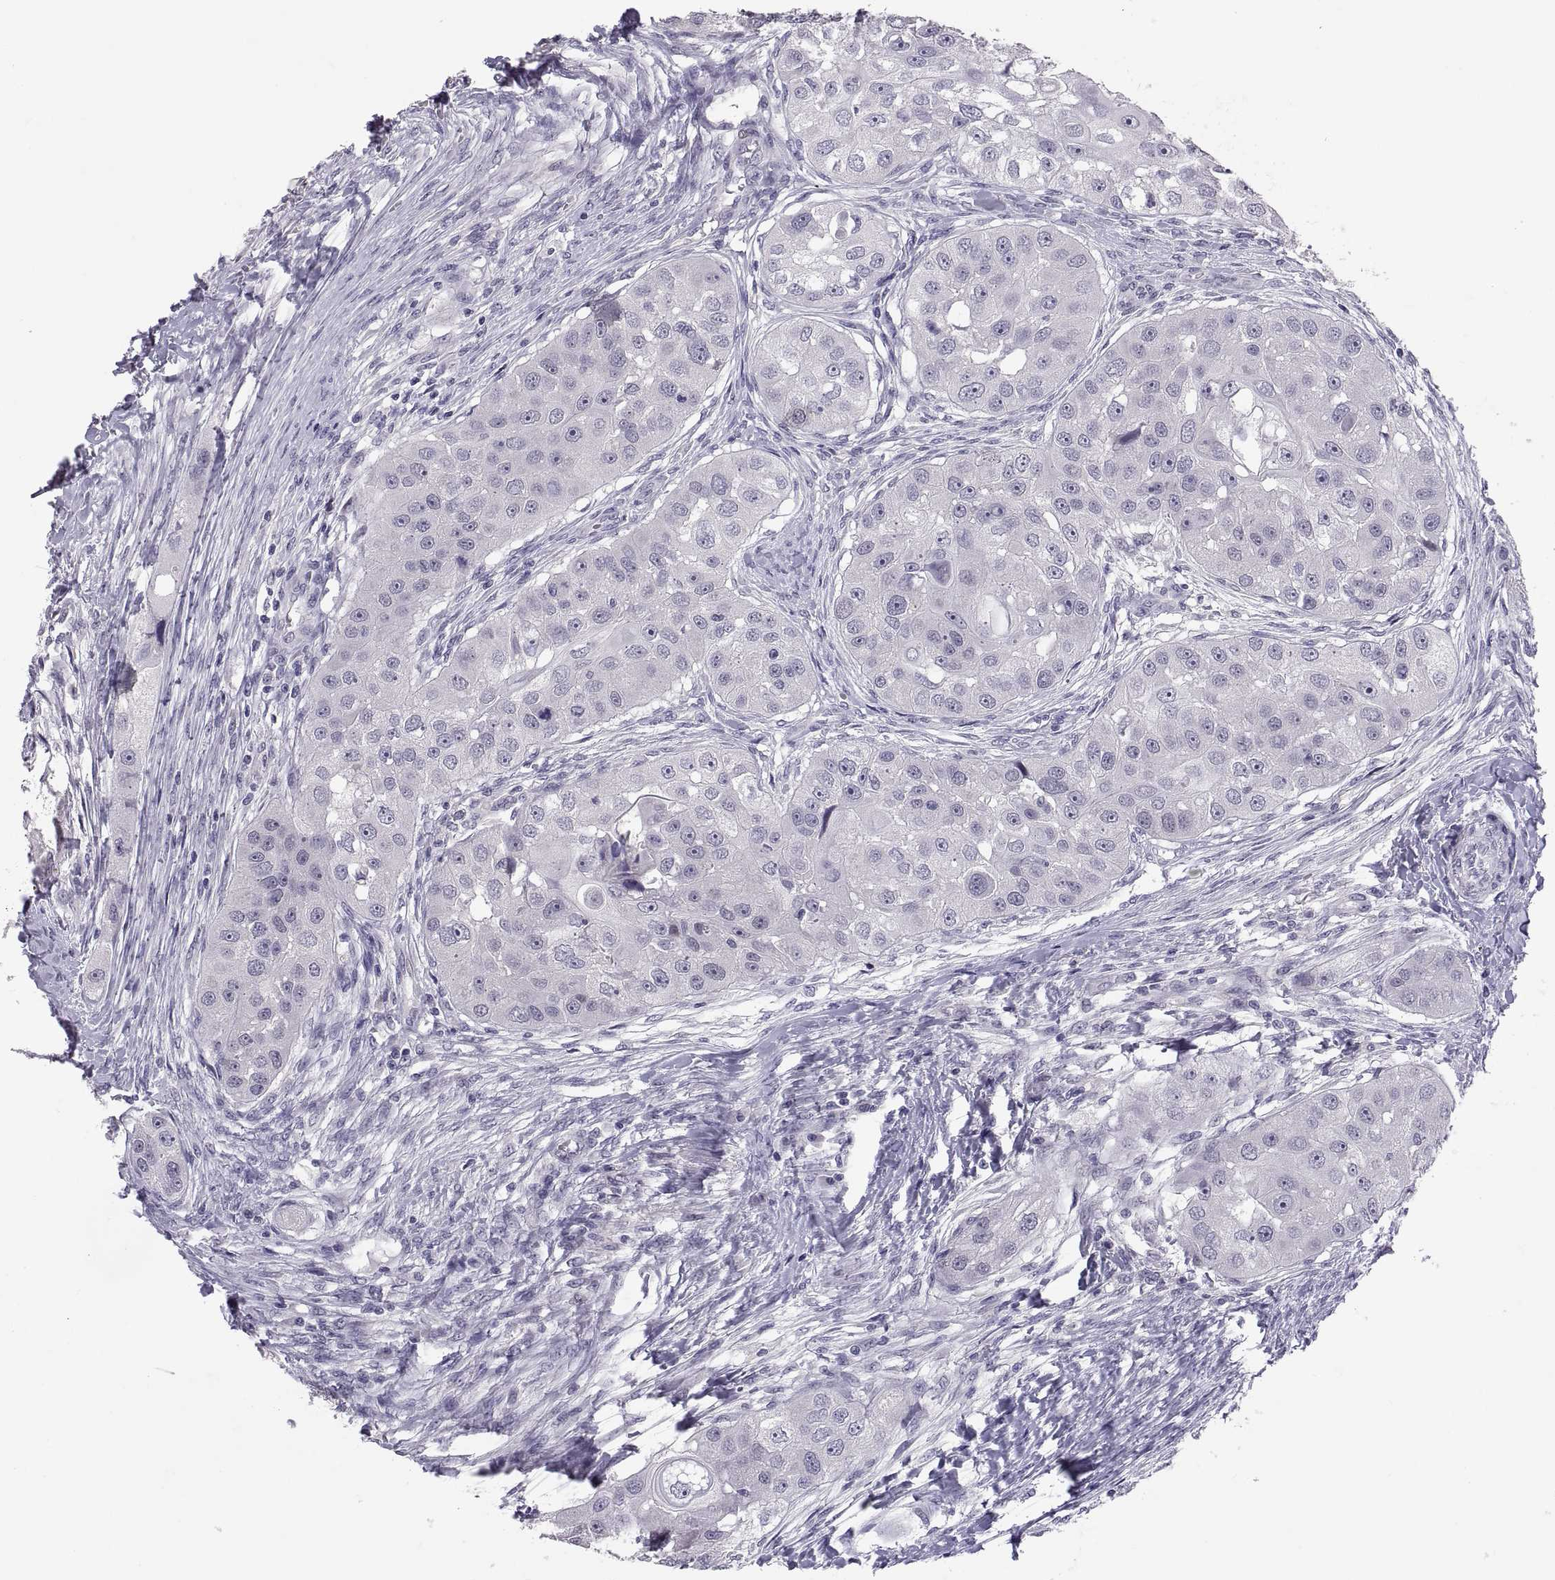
{"staining": {"intensity": "negative", "quantity": "none", "location": "none"}, "tissue": "head and neck cancer", "cell_type": "Tumor cells", "image_type": "cancer", "snomed": [{"axis": "morphology", "description": "Squamous cell carcinoma, NOS"}, {"axis": "topography", "description": "Head-Neck"}], "caption": "Immunohistochemistry (IHC) image of head and neck cancer stained for a protein (brown), which reveals no staining in tumor cells.", "gene": "PTN", "patient": {"sex": "male", "age": 51}}